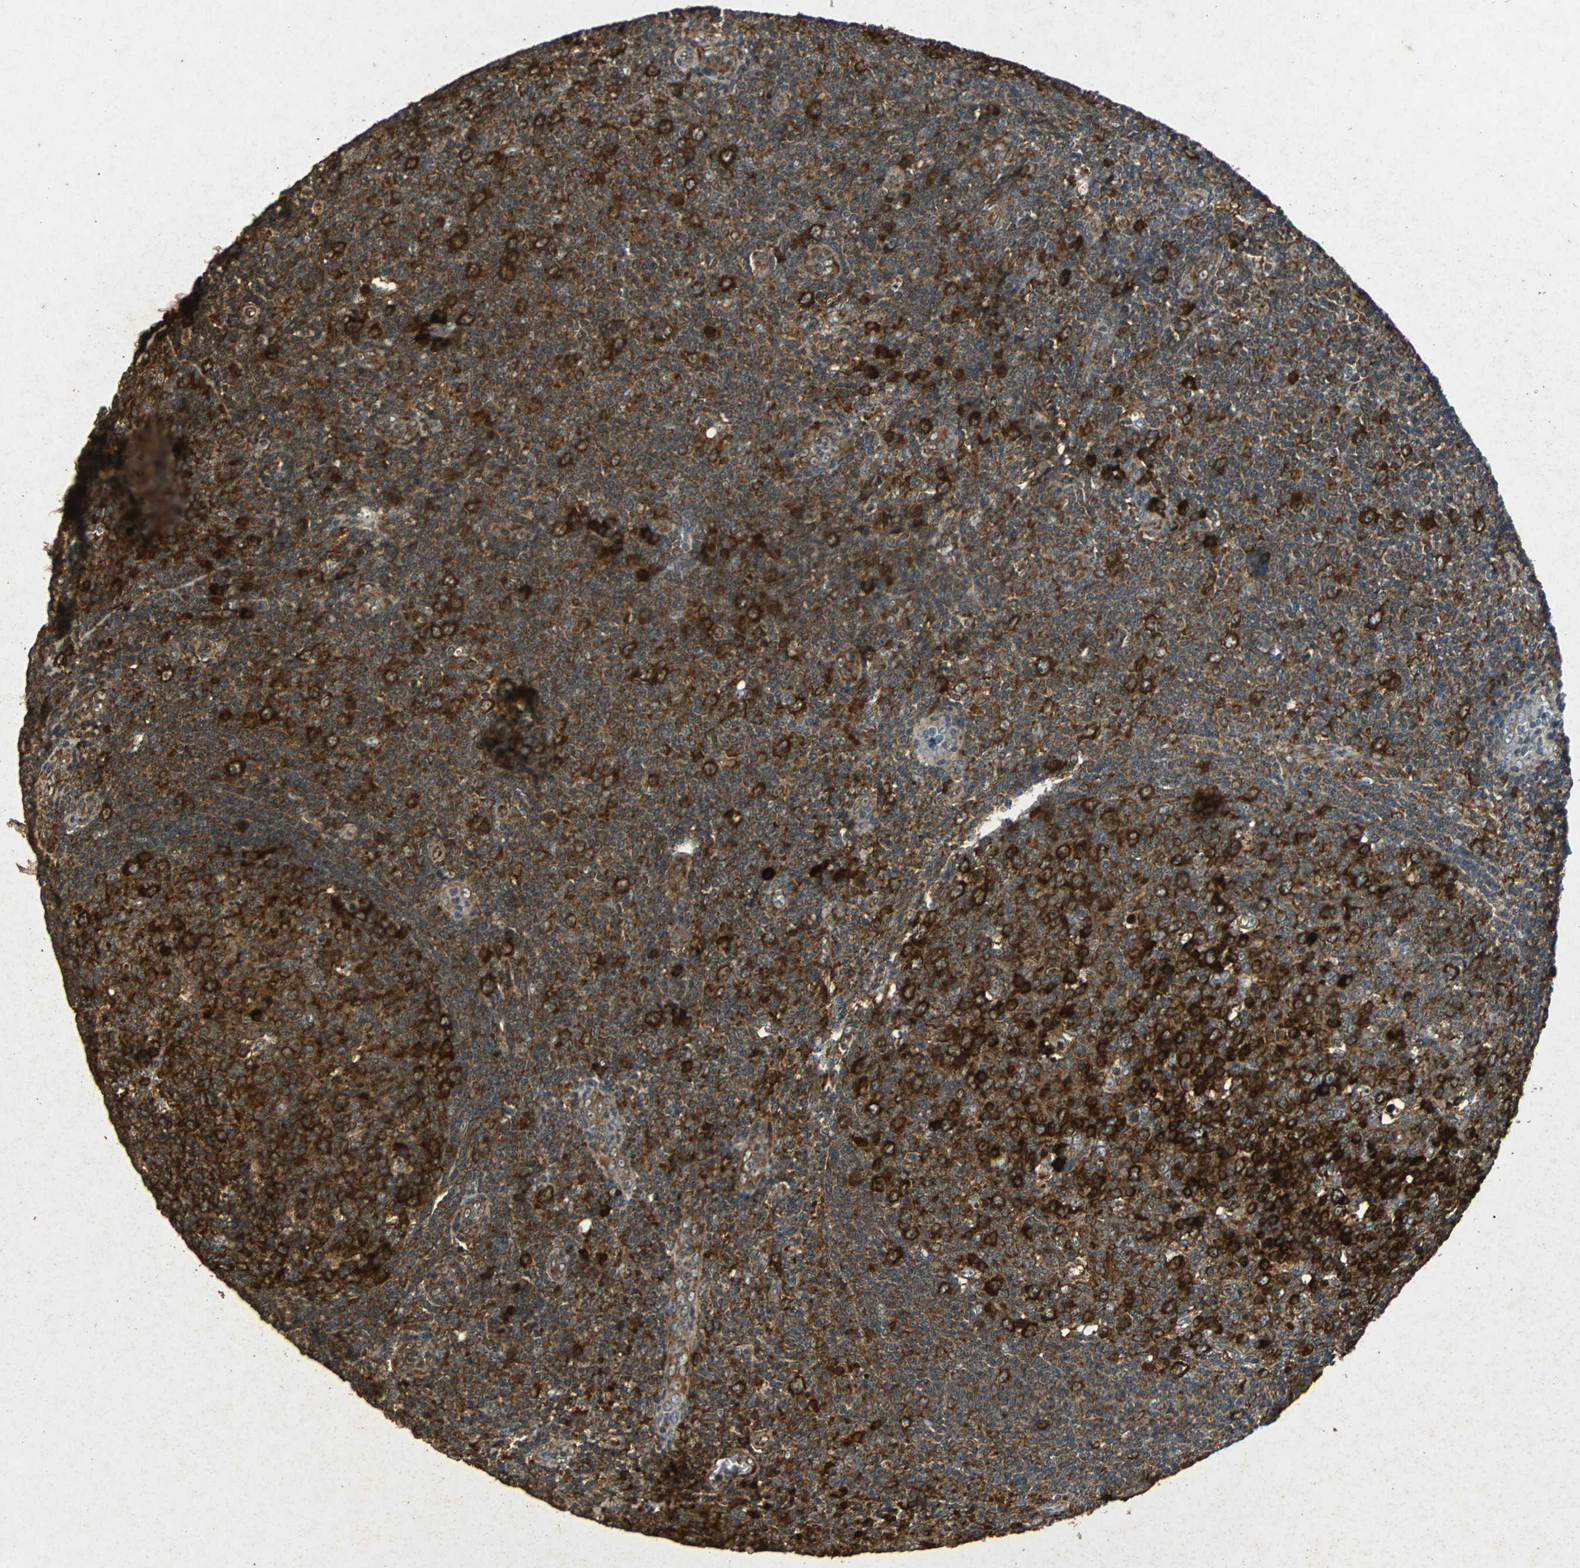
{"staining": {"intensity": "strong", "quantity": ">75%", "location": "cytoplasmic/membranous"}, "tissue": "tonsil", "cell_type": "Germinal center cells", "image_type": "normal", "snomed": [{"axis": "morphology", "description": "Normal tissue, NOS"}, {"axis": "topography", "description": "Tonsil"}], "caption": "IHC staining of normal tonsil, which displays high levels of strong cytoplasmic/membranous positivity in about >75% of germinal center cells indicating strong cytoplasmic/membranous protein staining. The staining was performed using DAB (3,3'-diaminobenzidine) (brown) for protein detection and nuclei were counterstained in hematoxylin (blue).", "gene": "NAA10", "patient": {"sex": "male", "age": 31}}